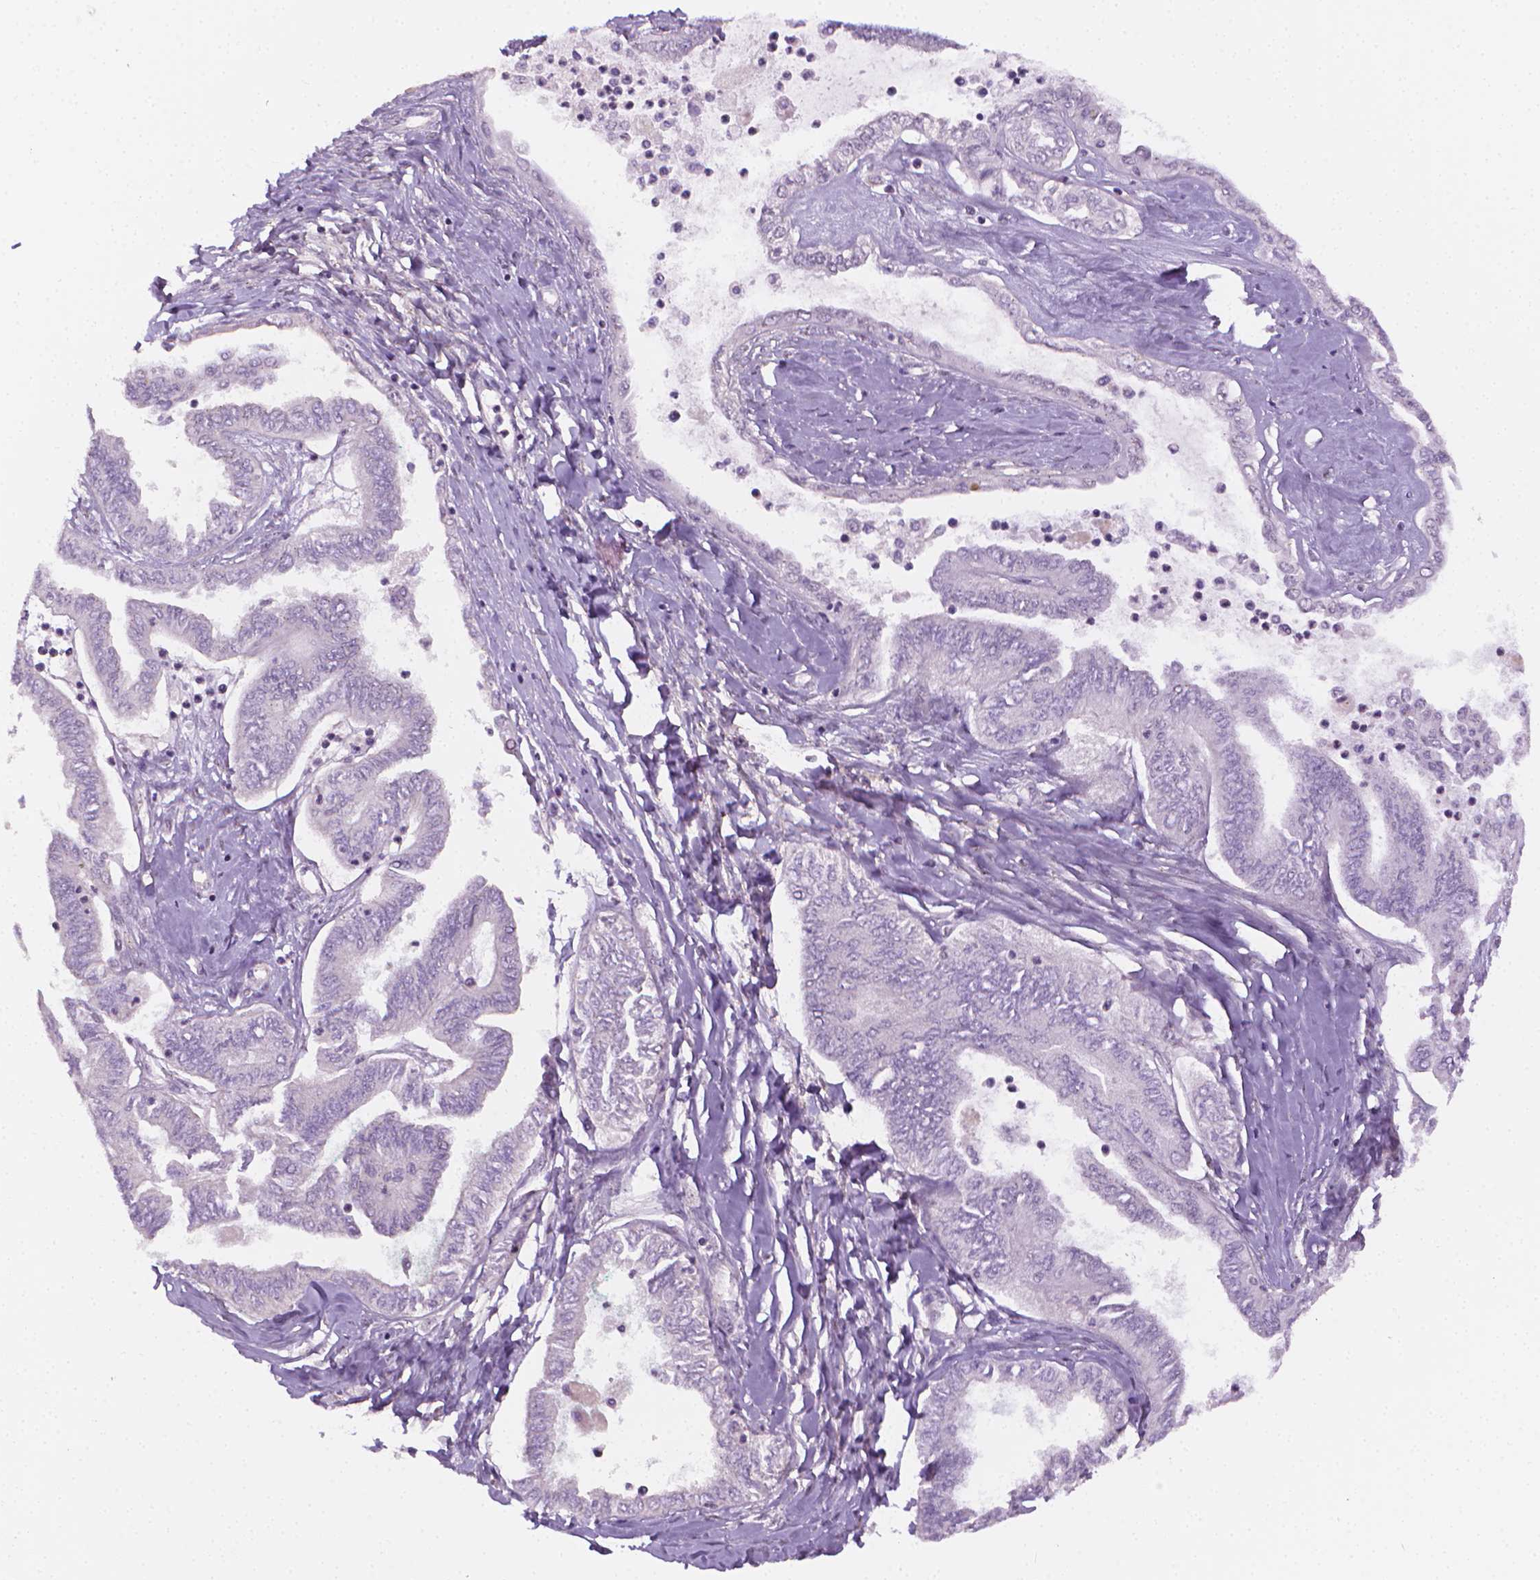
{"staining": {"intensity": "negative", "quantity": "none", "location": "none"}, "tissue": "ovarian cancer", "cell_type": "Tumor cells", "image_type": "cancer", "snomed": [{"axis": "morphology", "description": "Carcinoma, endometroid"}, {"axis": "topography", "description": "Ovary"}], "caption": "Tumor cells show no significant staining in ovarian cancer (endometroid carcinoma). Brightfield microscopy of immunohistochemistry stained with DAB (brown) and hematoxylin (blue), captured at high magnification.", "gene": "NCAN", "patient": {"sex": "female", "age": 70}}